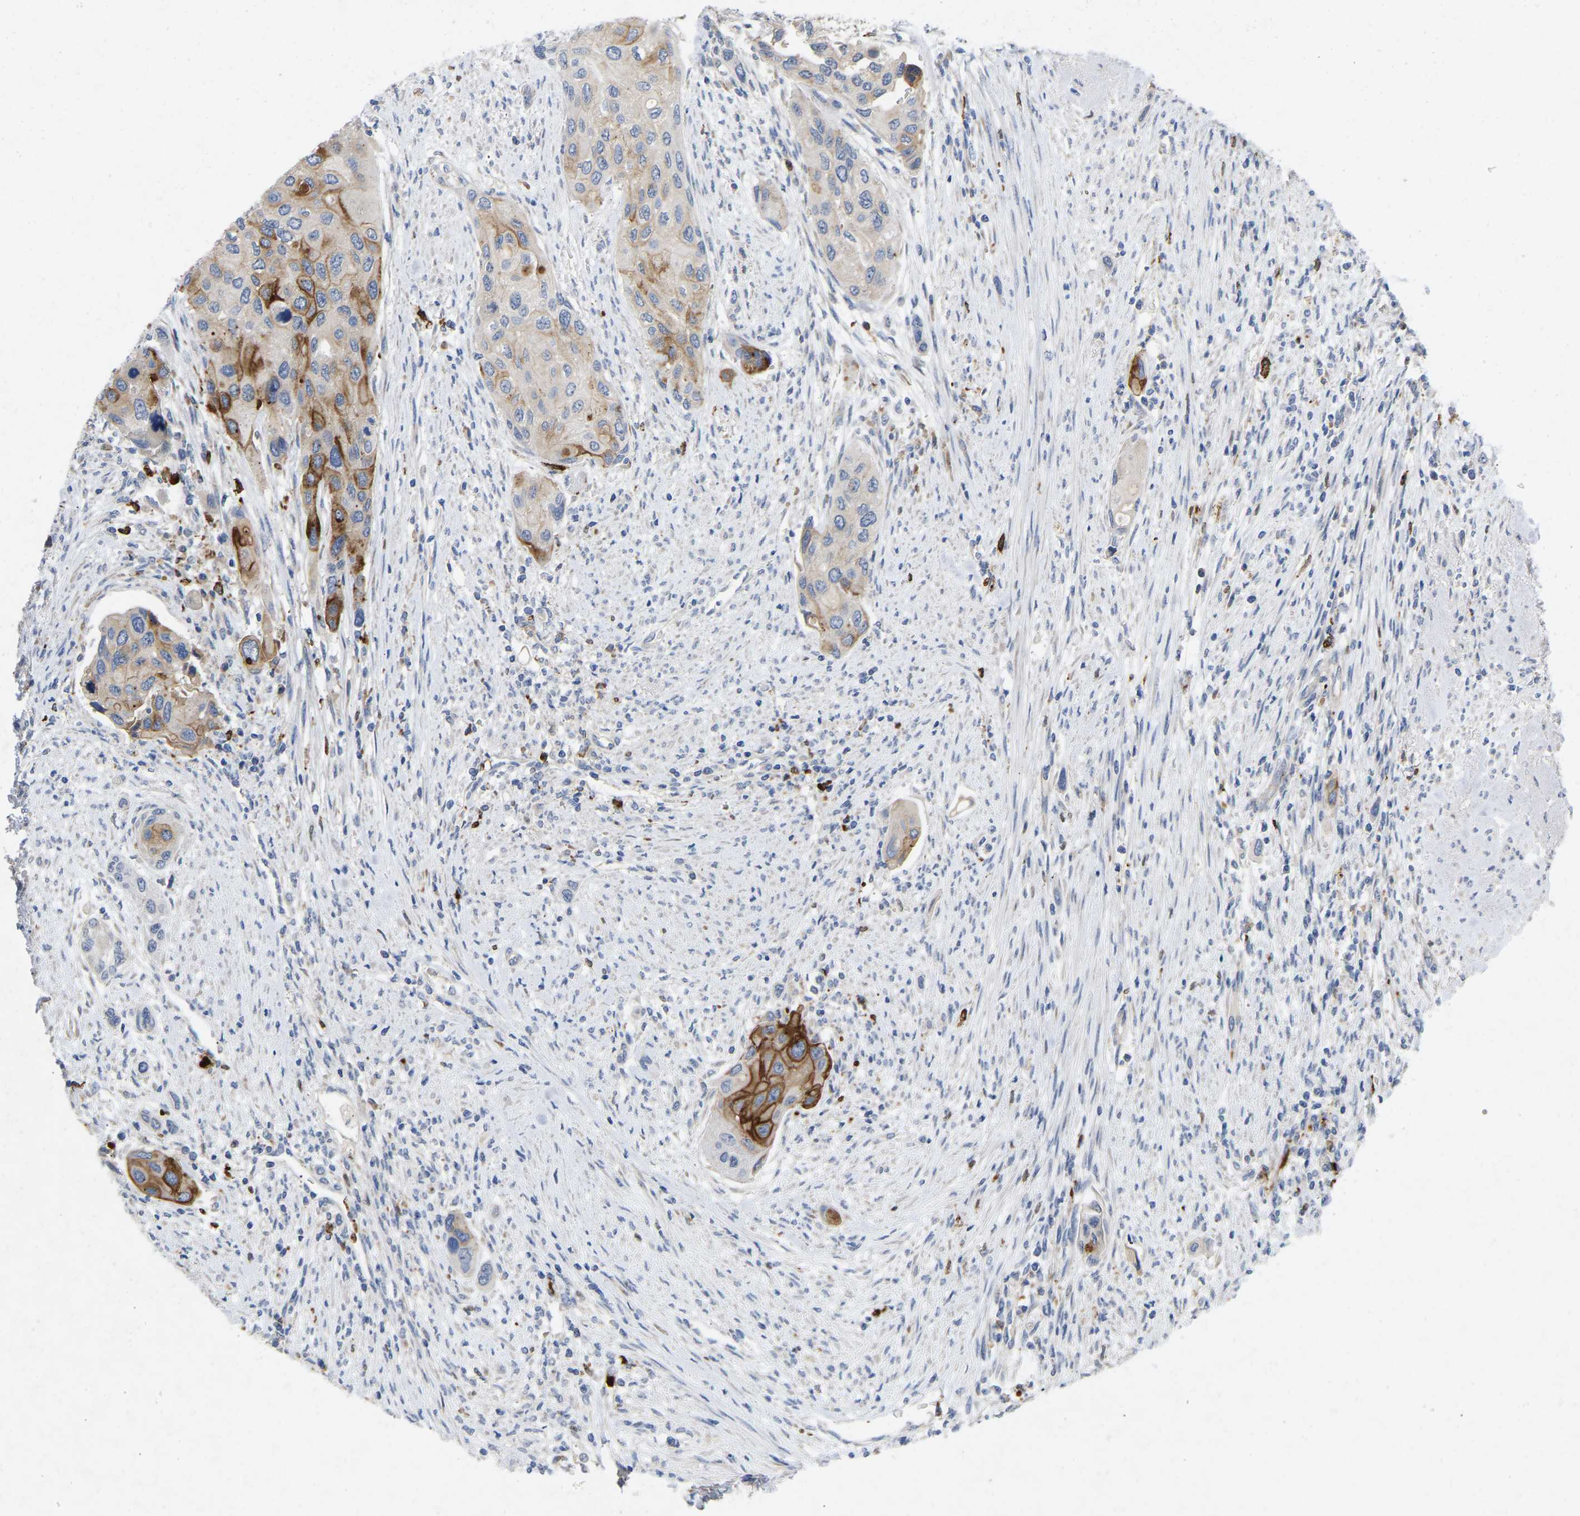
{"staining": {"intensity": "moderate", "quantity": "25%-75%", "location": "cytoplasmic/membranous"}, "tissue": "urothelial cancer", "cell_type": "Tumor cells", "image_type": "cancer", "snomed": [{"axis": "morphology", "description": "Urothelial carcinoma, High grade"}, {"axis": "topography", "description": "Urinary bladder"}], "caption": "Immunohistochemistry (IHC) image of neoplastic tissue: urothelial cancer stained using immunohistochemistry (IHC) demonstrates medium levels of moderate protein expression localized specifically in the cytoplasmic/membranous of tumor cells, appearing as a cytoplasmic/membranous brown color.", "gene": "RHEB", "patient": {"sex": "female", "age": 56}}